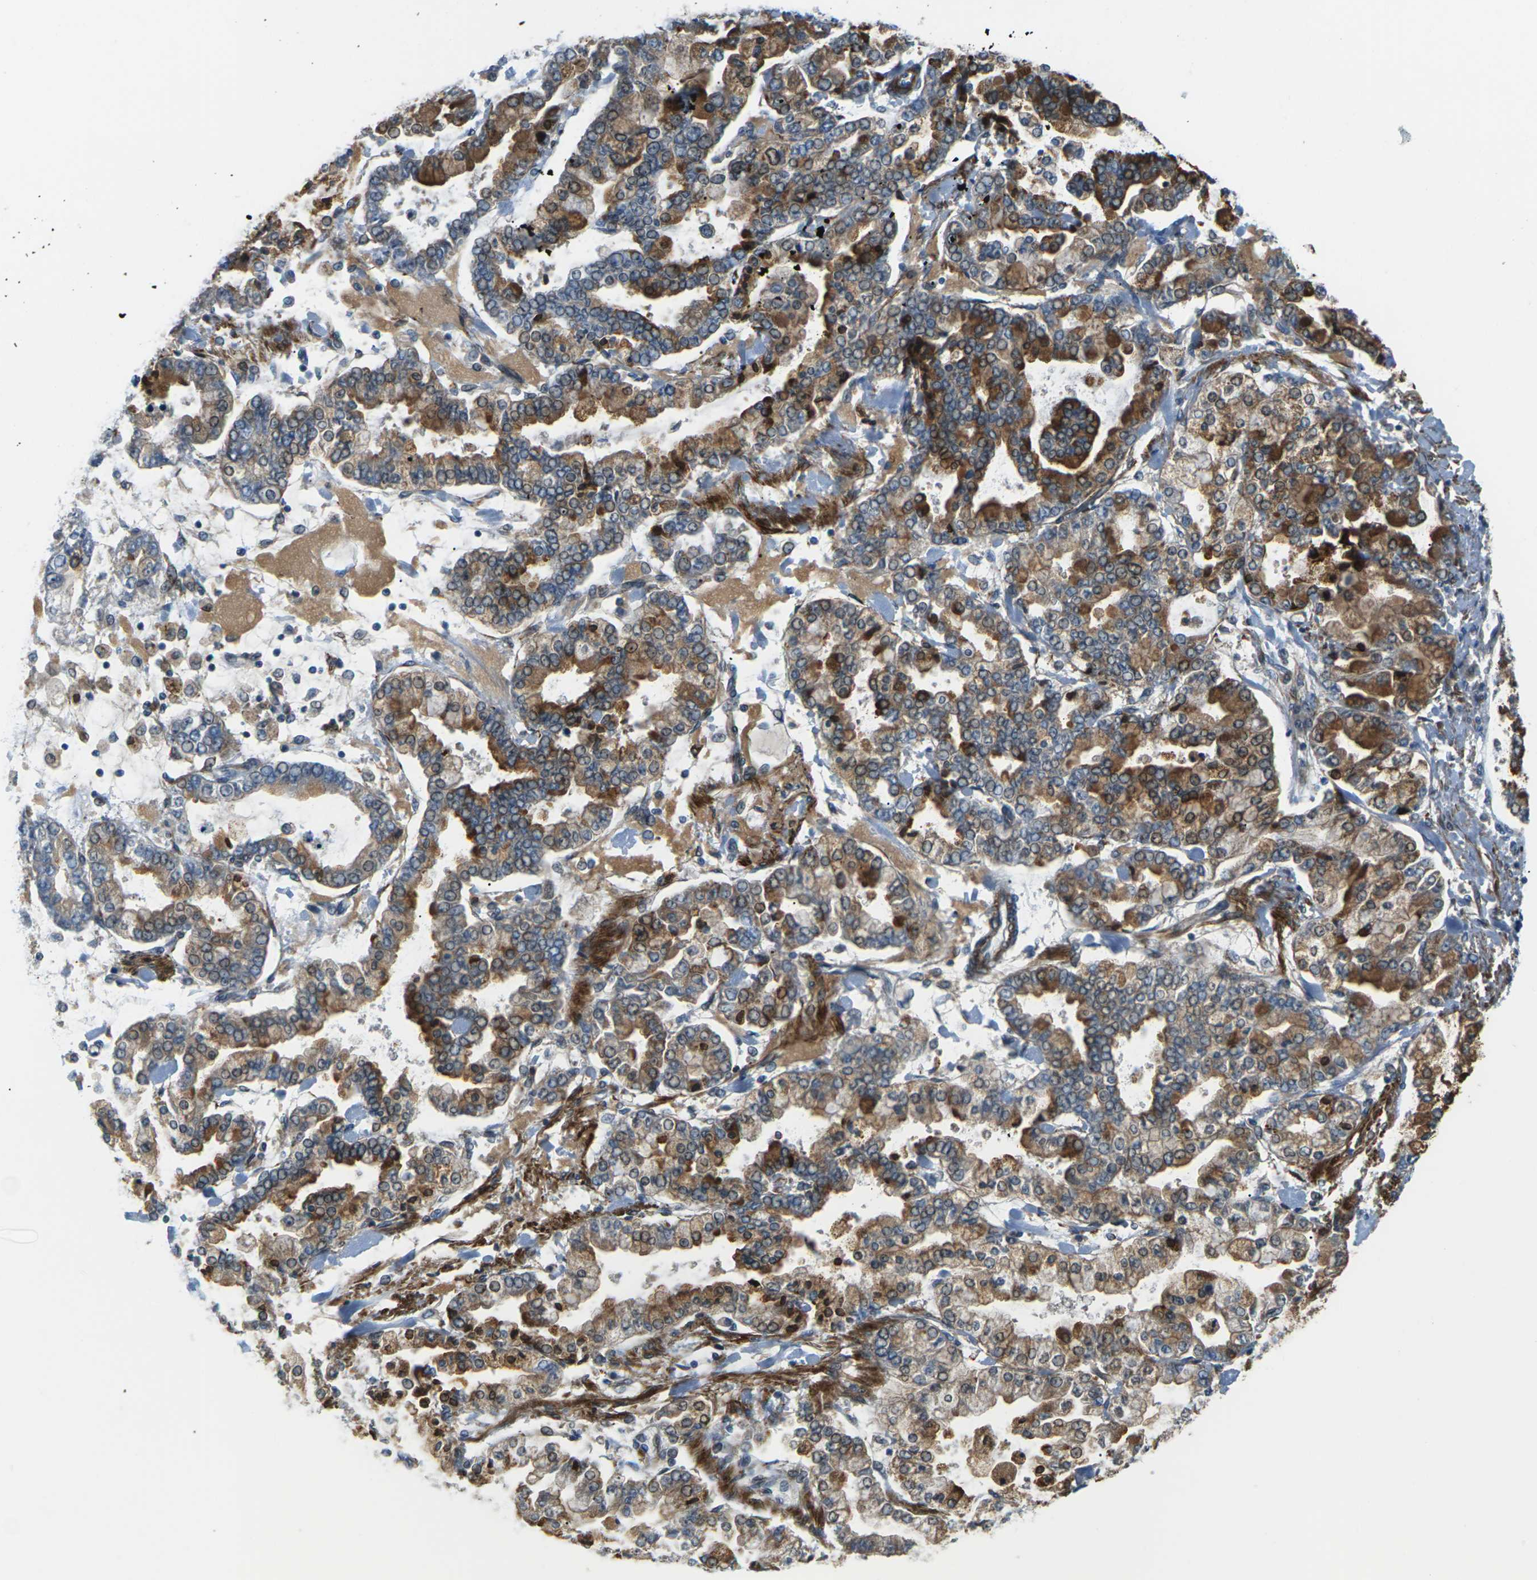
{"staining": {"intensity": "strong", "quantity": ">75%", "location": "cytoplasmic/membranous"}, "tissue": "stomach cancer", "cell_type": "Tumor cells", "image_type": "cancer", "snomed": [{"axis": "morphology", "description": "Normal tissue, NOS"}, {"axis": "morphology", "description": "Adenocarcinoma, NOS"}, {"axis": "topography", "description": "Stomach, upper"}, {"axis": "topography", "description": "Stomach"}], "caption": "The photomicrograph exhibits staining of stomach cancer, revealing strong cytoplasmic/membranous protein expression (brown color) within tumor cells.", "gene": "SLC13A3", "patient": {"sex": "male", "age": 76}}